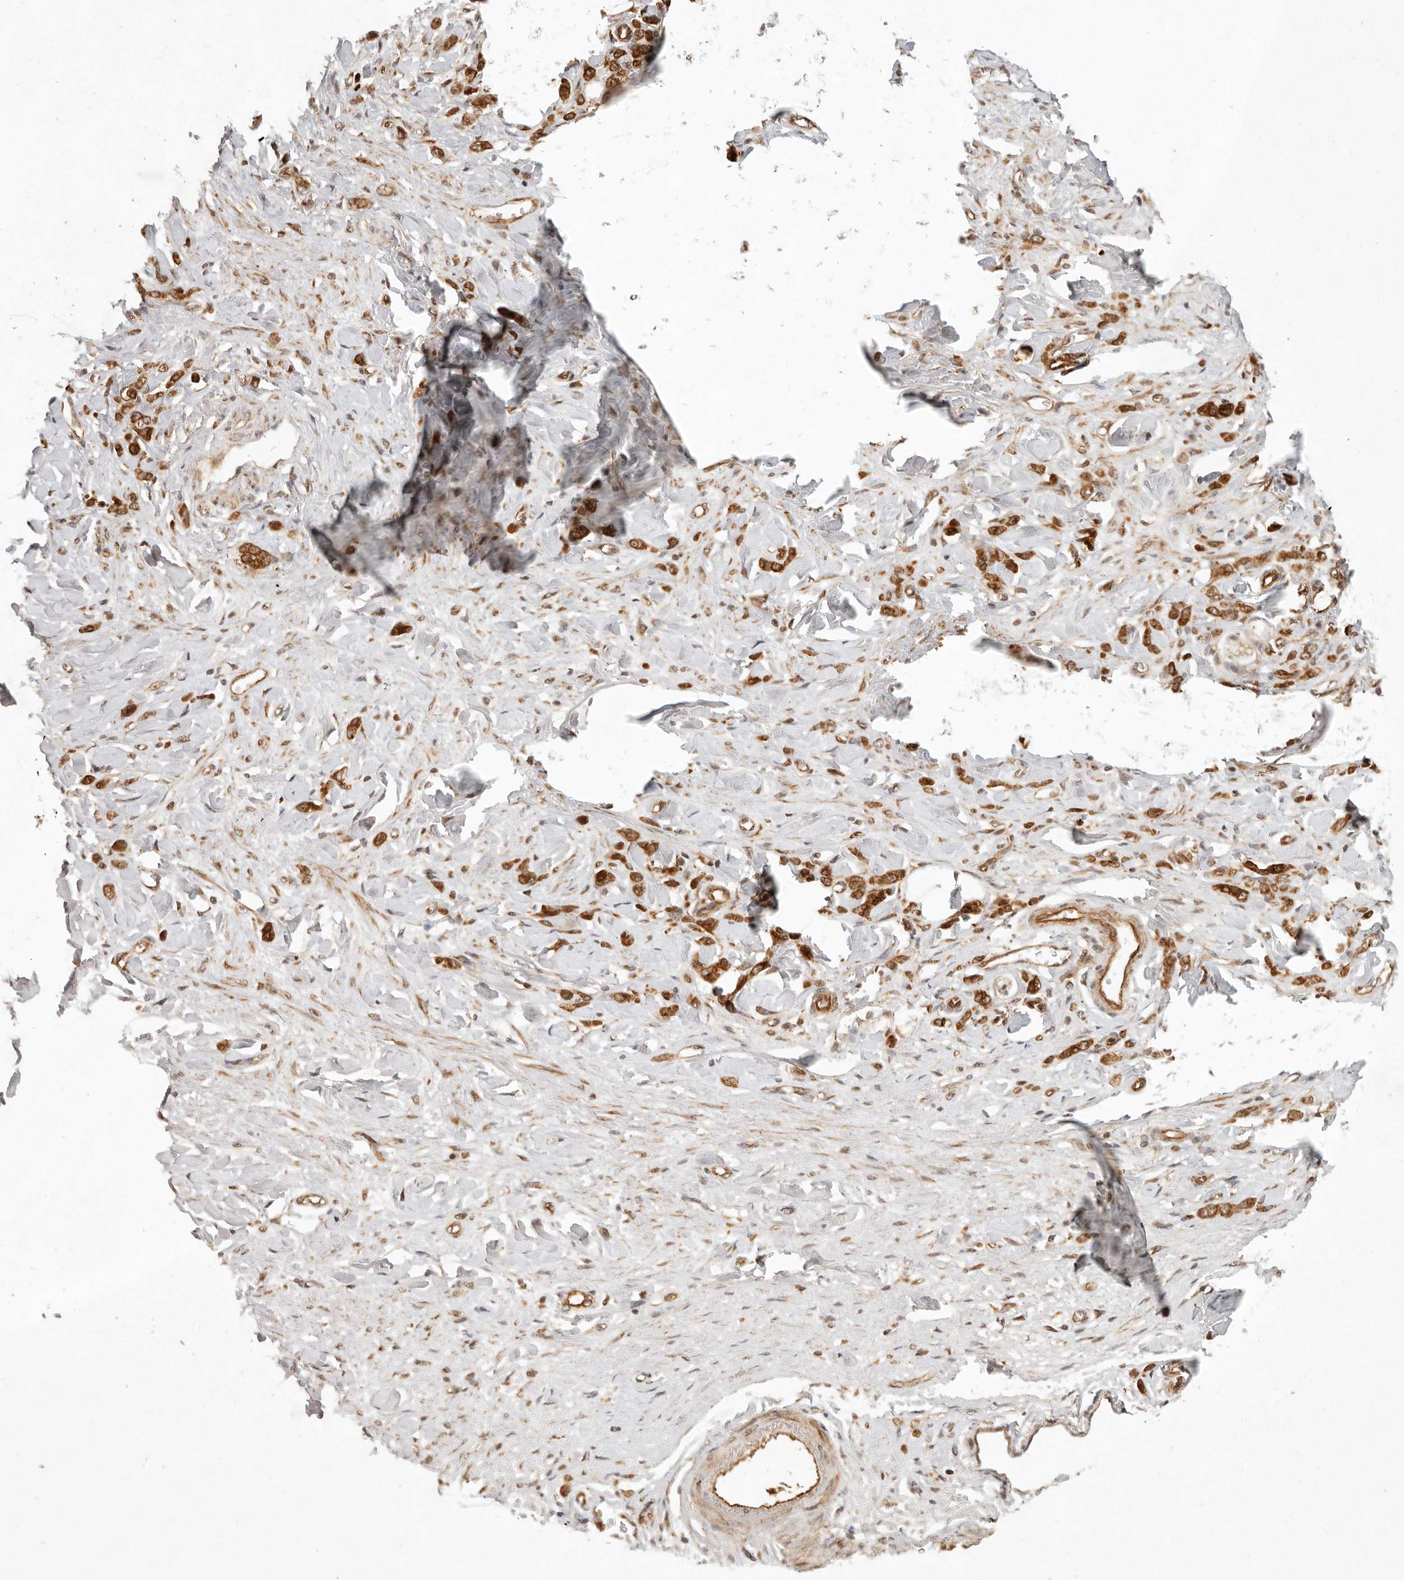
{"staining": {"intensity": "strong", "quantity": ">75%", "location": "cytoplasmic/membranous"}, "tissue": "stomach cancer", "cell_type": "Tumor cells", "image_type": "cancer", "snomed": [{"axis": "morphology", "description": "Normal tissue, NOS"}, {"axis": "morphology", "description": "Adenocarcinoma, NOS"}, {"axis": "topography", "description": "Stomach"}], "caption": "Strong cytoplasmic/membranous staining for a protein is identified in approximately >75% of tumor cells of stomach adenocarcinoma using immunohistochemistry.", "gene": "KLHL38", "patient": {"sex": "male", "age": 82}}